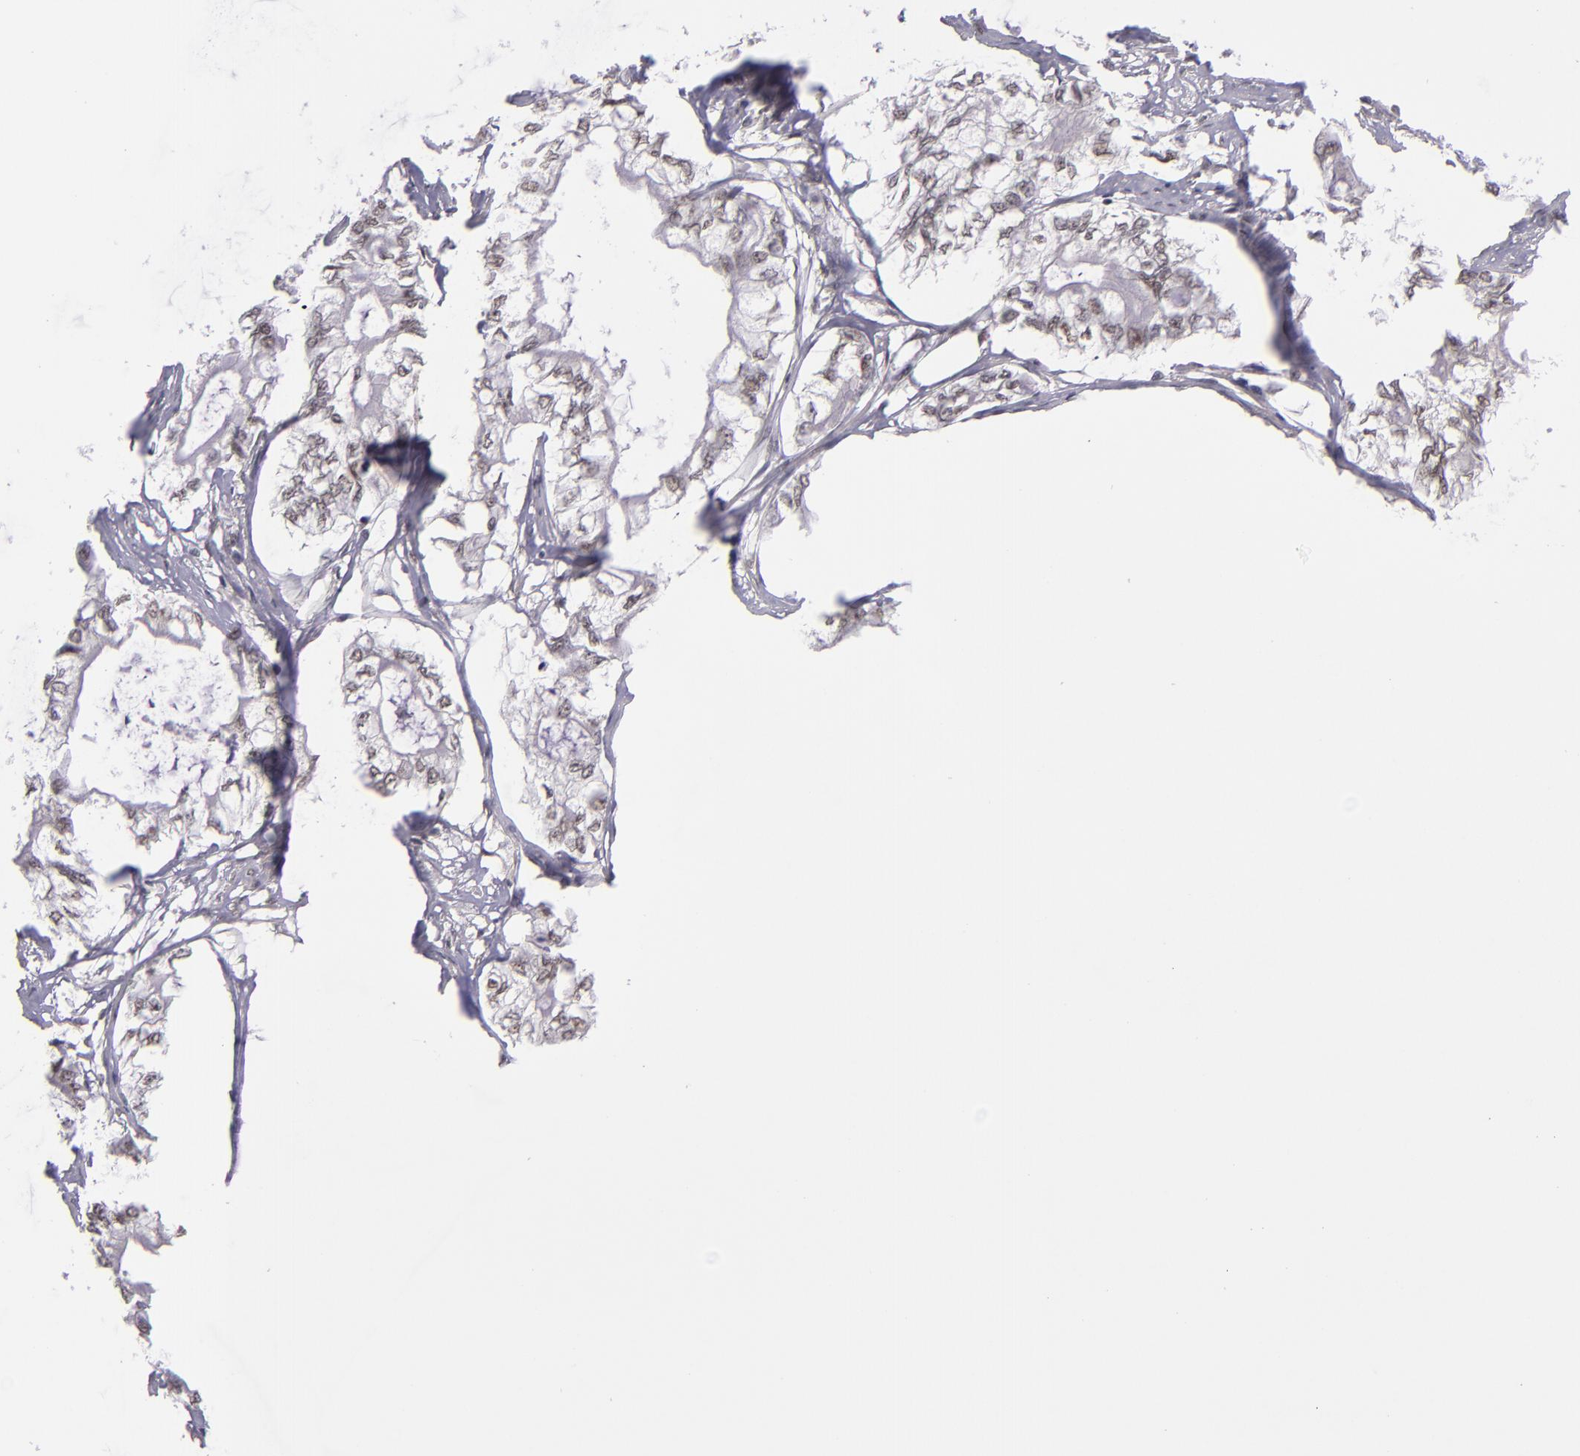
{"staining": {"intensity": "weak", "quantity": ">75%", "location": "nuclear"}, "tissue": "pancreatic cancer", "cell_type": "Tumor cells", "image_type": "cancer", "snomed": [{"axis": "morphology", "description": "Adenocarcinoma, NOS"}, {"axis": "topography", "description": "Pancreas"}], "caption": "There is low levels of weak nuclear staining in tumor cells of pancreatic cancer (adenocarcinoma), as demonstrated by immunohistochemical staining (brown color).", "gene": "ZNF148", "patient": {"sex": "male", "age": 79}}